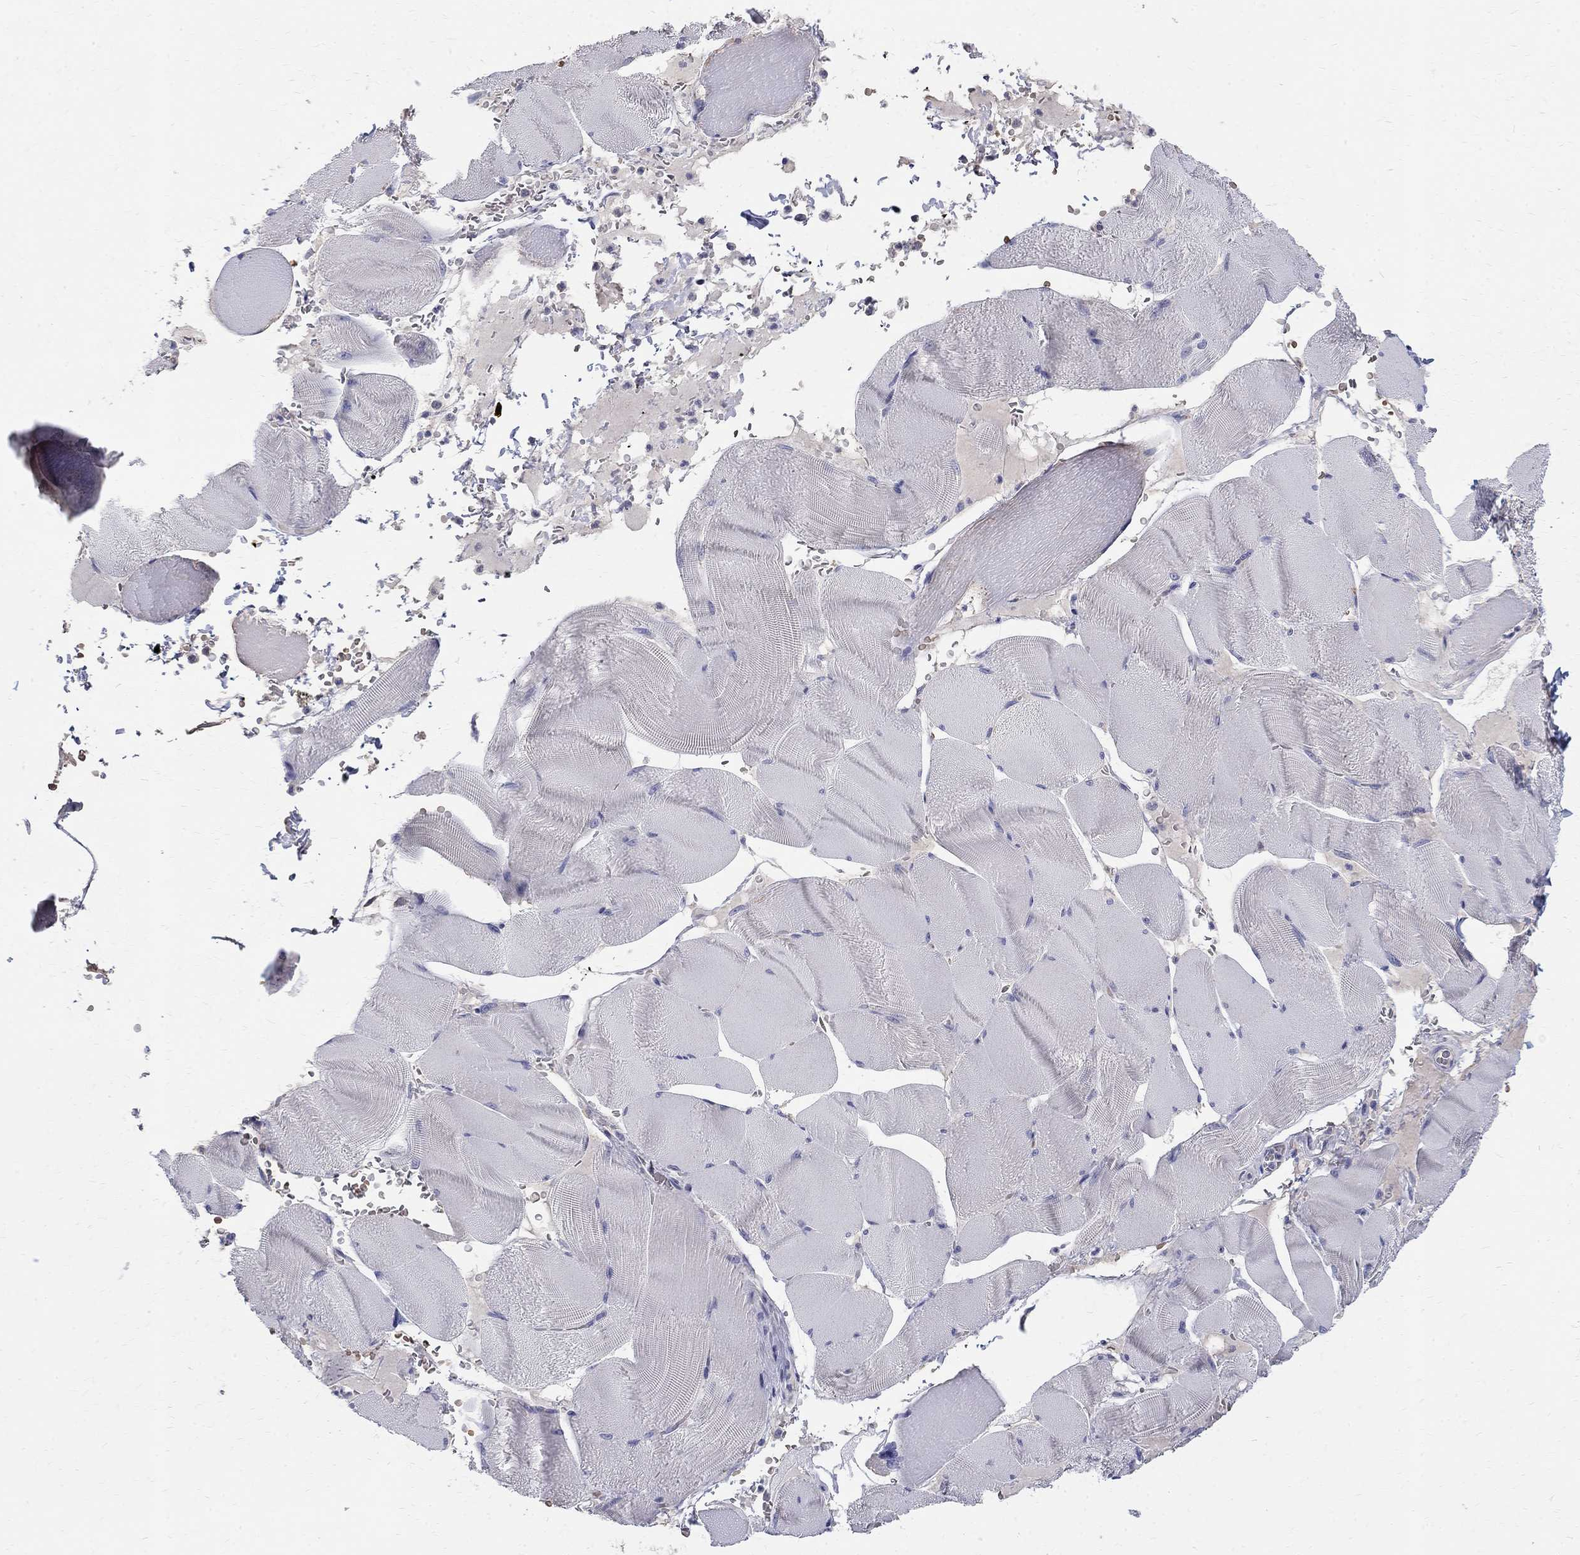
{"staining": {"intensity": "negative", "quantity": "none", "location": "none"}, "tissue": "skeletal muscle", "cell_type": "Myocytes", "image_type": "normal", "snomed": [{"axis": "morphology", "description": "Normal tissue, NOS"}, {"axis": "topography", "description": "Skeletal muscle"}], "caption": "Immunohistochemical staining of normal skeletal muscle exhibits no significant expression in myocytes.", "gene": "AGER", "patient": {"sex": "male", "age": 56}}